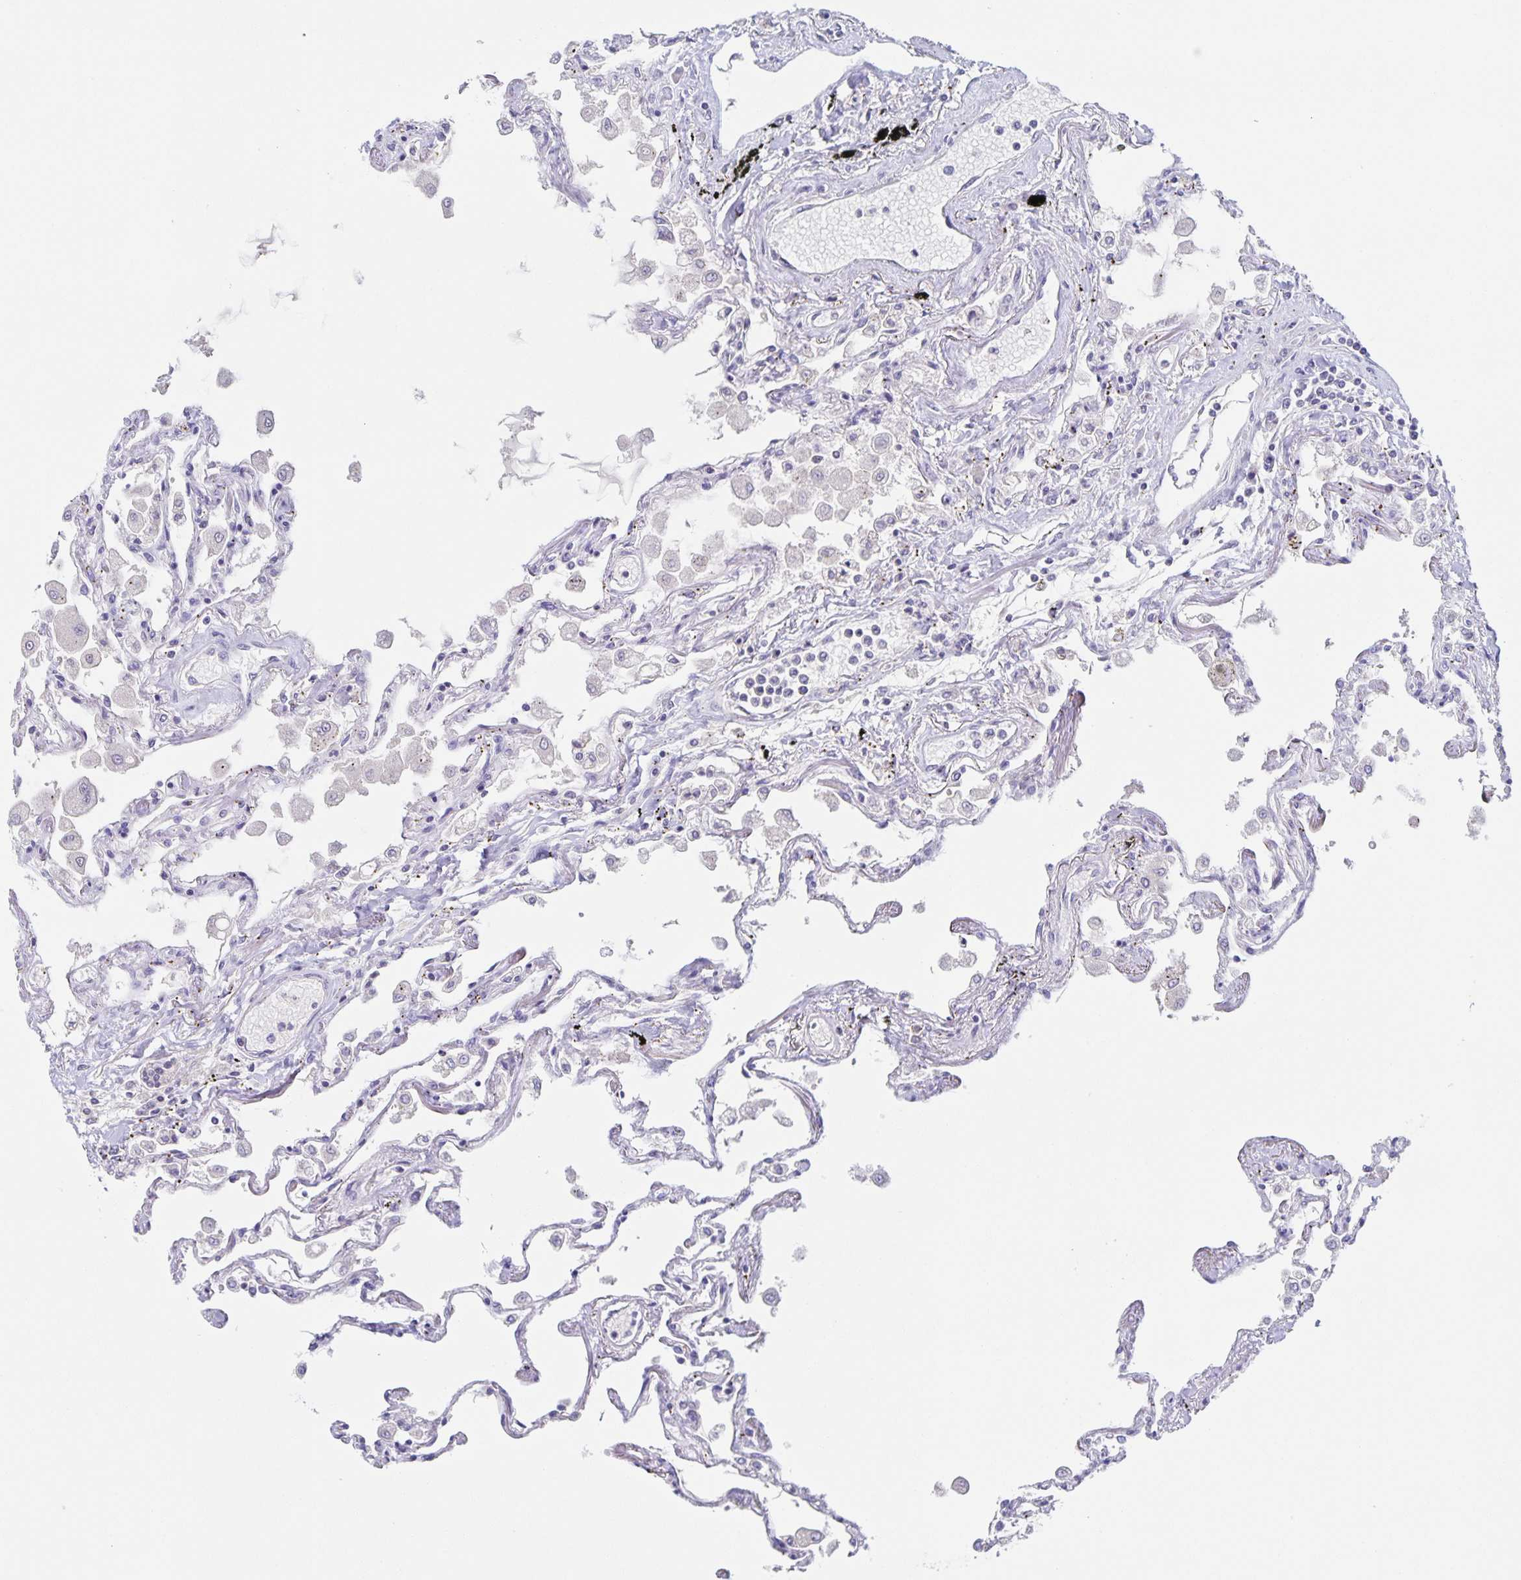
{"staining": {"intensity": "negative", "quantity": "none", "location": "none"}, "tissue": "lung", "cell_type": "Alveolar cells", "image_type": "normal", "snomed": [{"axis": "morphology", "description": "Normal tissue, NOS"}, {"axis": "morphology", "description": "Adenocarcinoma, NOS"}, {"axis": "topography", "description": "Cartilage tissue"}, {"axis": "topography", "description": "Lung"}], "caption": "Immunohistochemistry of normal human lung displays no positivity in alveolar cells. (DAB immunohistochemistry (IHC), high magnification).", "gene": "RPL36A", "patient": {"sex": "female", "age": 67}}